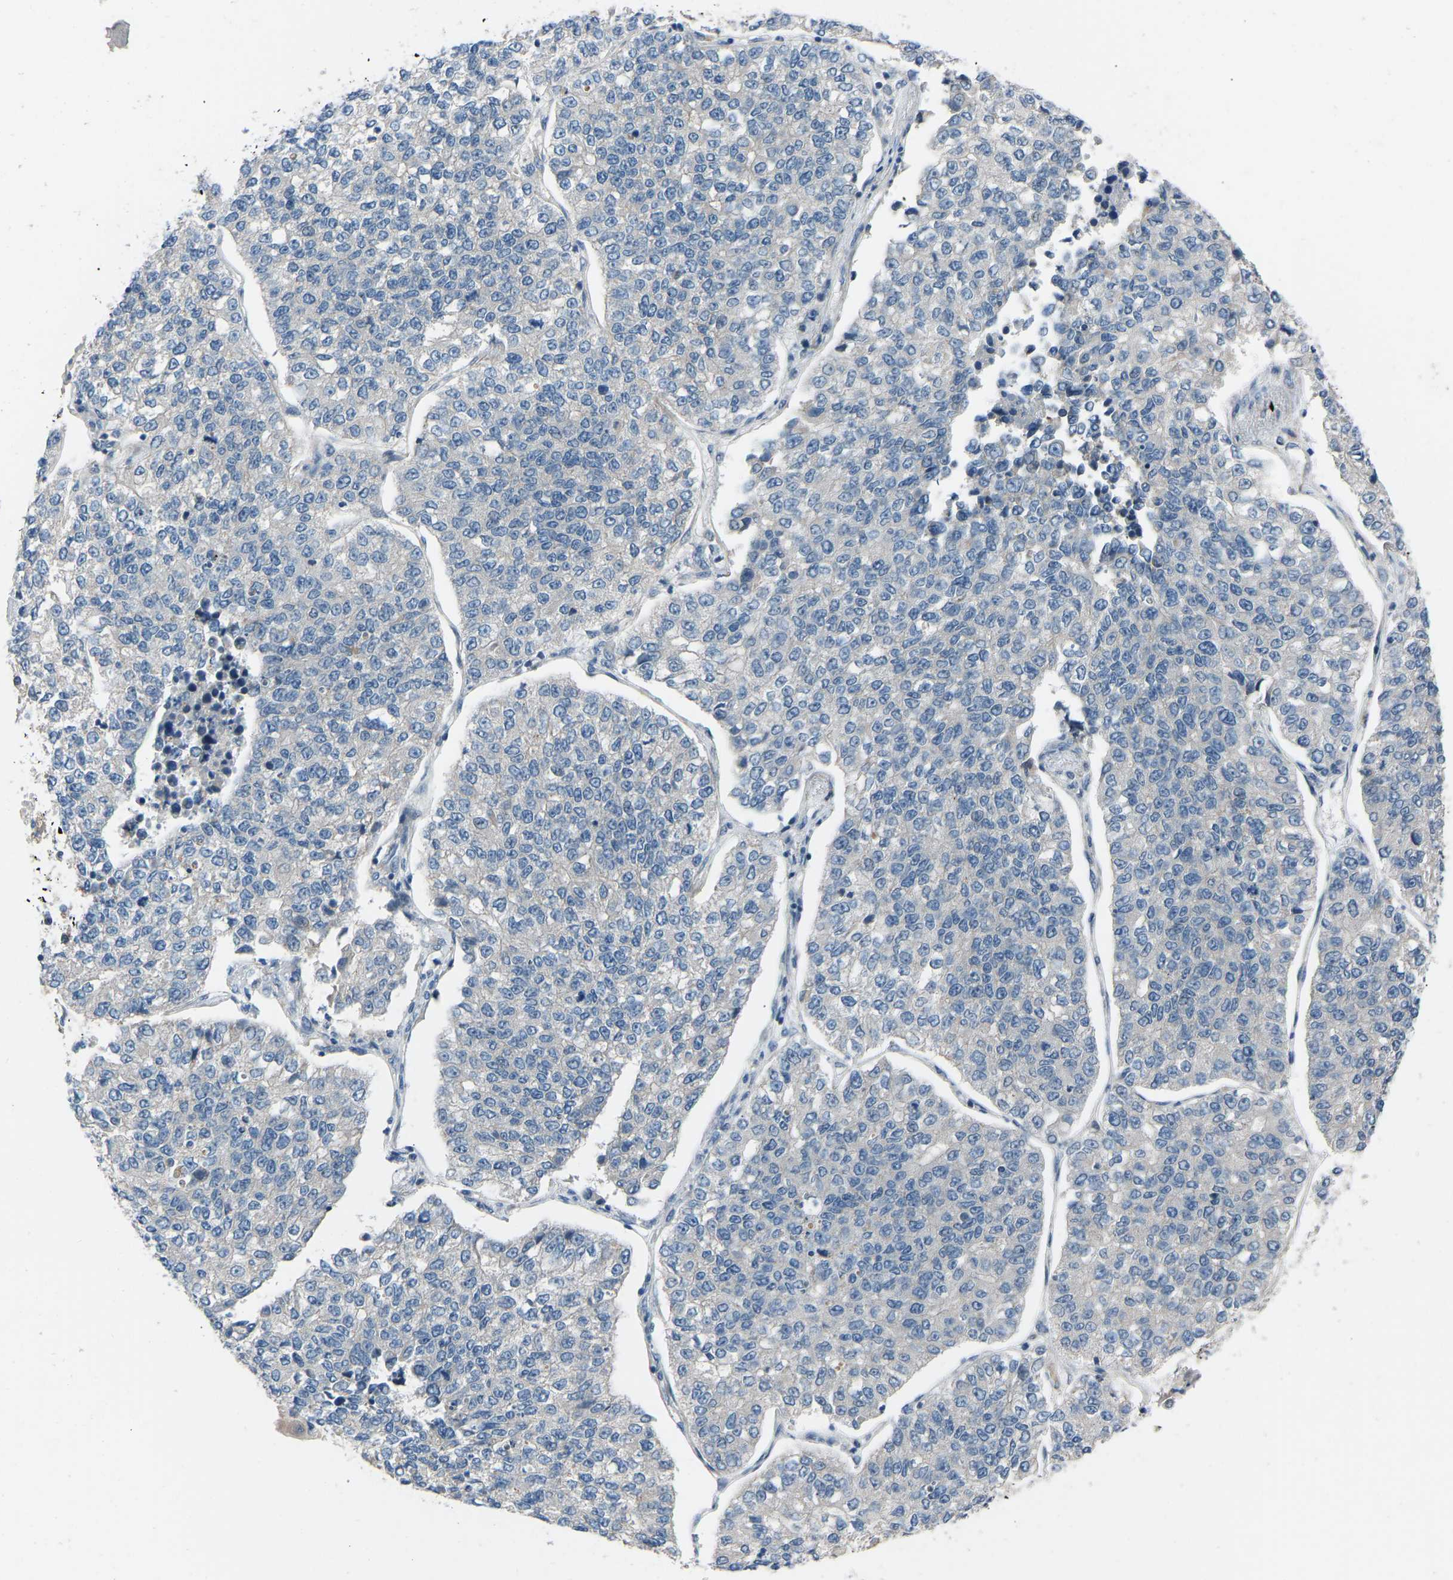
{"staining": {"intensity": "negative", "quantity": "none", "location": "none"}, "tissue": "lung cancer", "cell_type": "Tumor cells", "image_type": "cancer", "snomed": [{"axis": "morphology", "description": "Adenocarcinoma, NOS"}, {"axis": "topography", "description": "Lung"}], "caption": "The immunohistochemistry (IHC) micrograph has no significant expression in tumor cells of lung cancer (adenocarcinoma) tissue.", "gene": "CDK2AP1", "patient": {"sex": "male", "age": 49}}